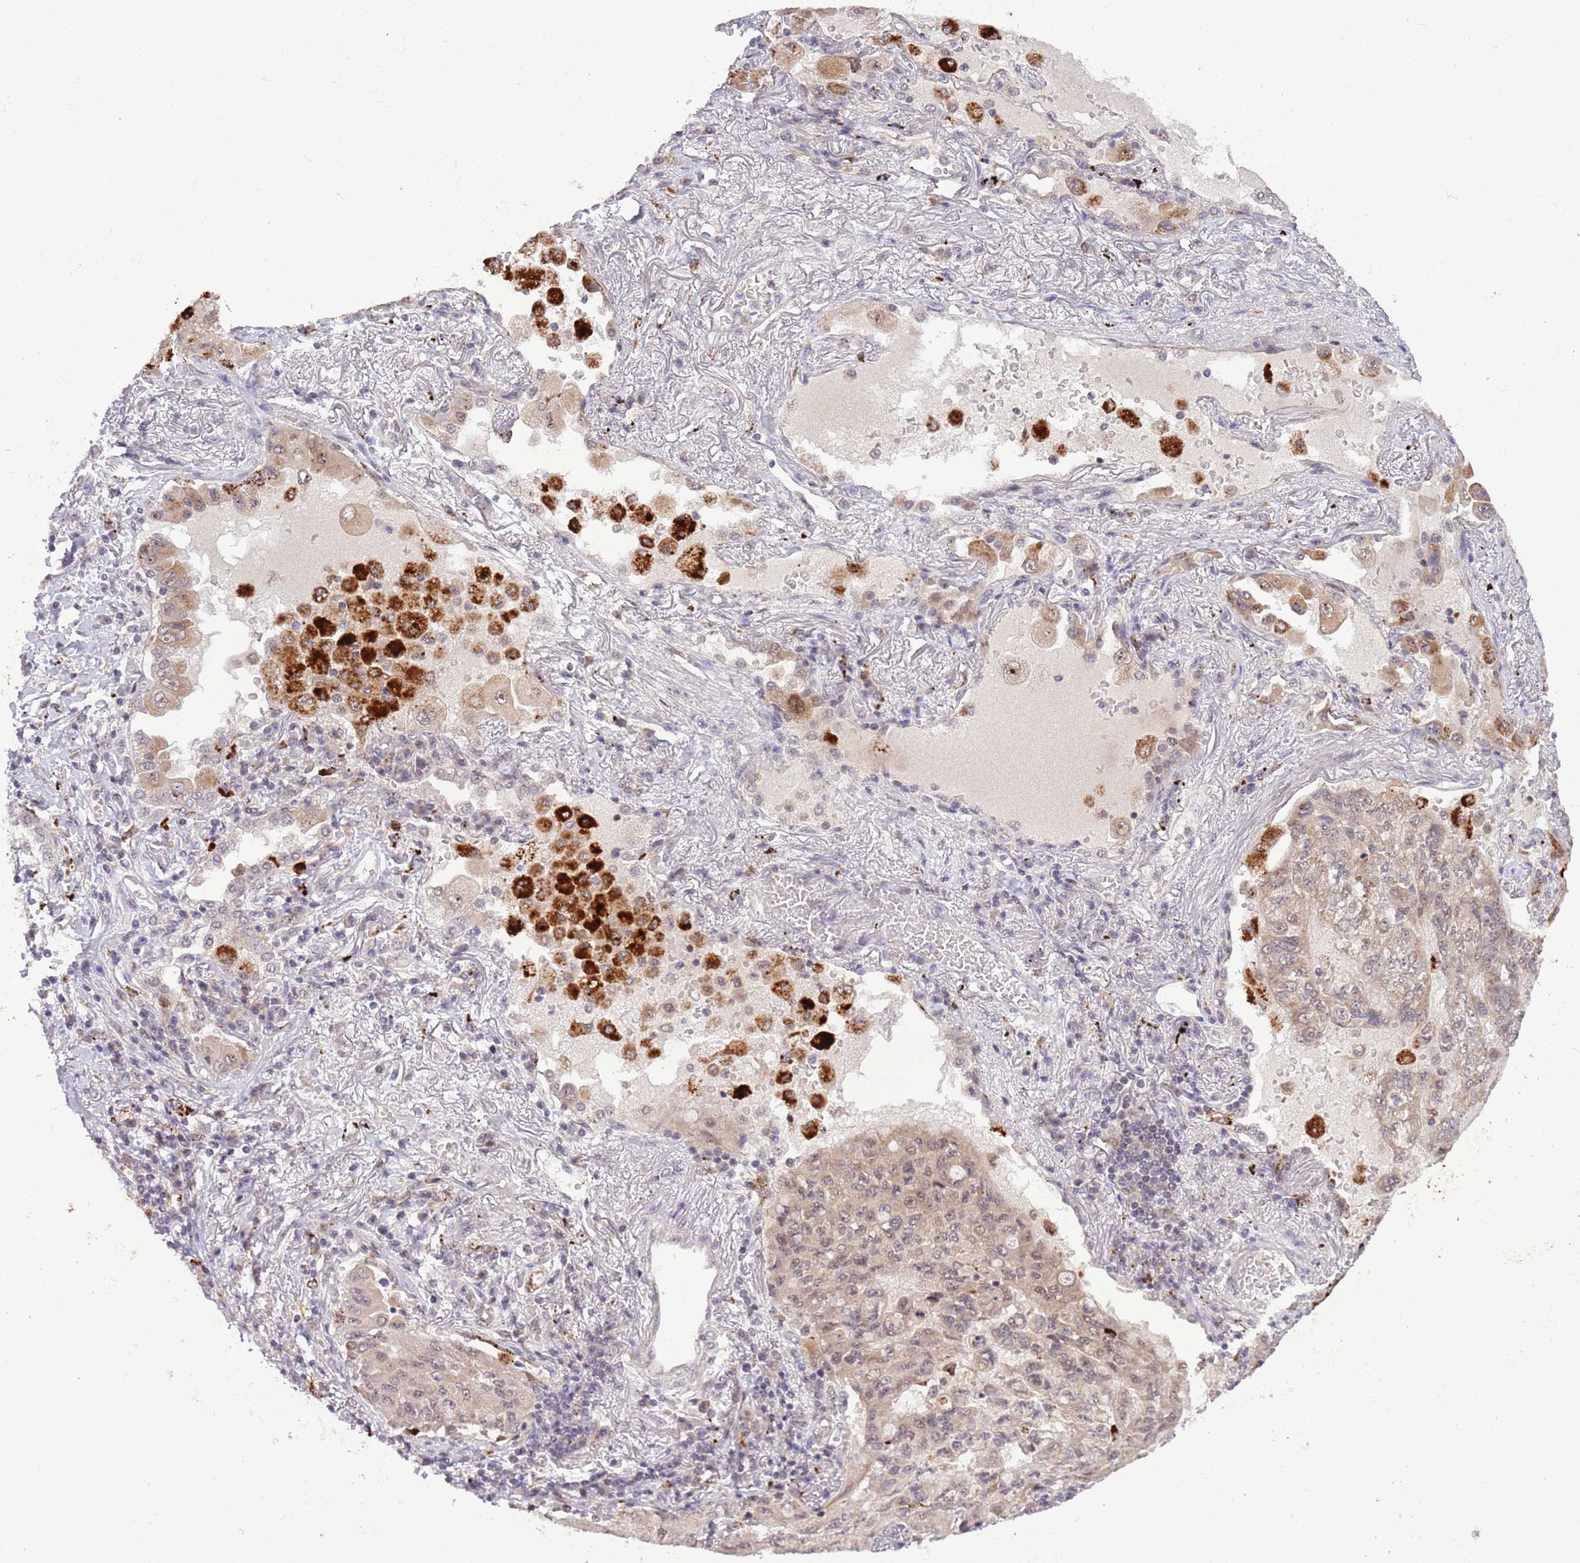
{"staining": {"intensity": "moderate", "quantity": ">75%", "location": "cytoplasmic/membranous,nuclear"}, "tissue": "lung cancer", "cell_type": "Tumor cells", "image_type": "cancer", "snomed": [{"axis": "morphology", "description": "Squamous cell carcinoma, NOS"}, {"axis": "topography", "description": "Lung"}], "caption": "The photomicrograph shows a brown stain indicating the presence of a protein in the cytoplasmic/membranous and nuclear of tumor cells in lung cancer (squamous cell carcinoma). (DAB (3,3'-diaminobenzidine) = brown stain, brightfield microscopy at high magnification).", "gene": "TRIM27", "patient": {"sex": "male", "age": 74}}